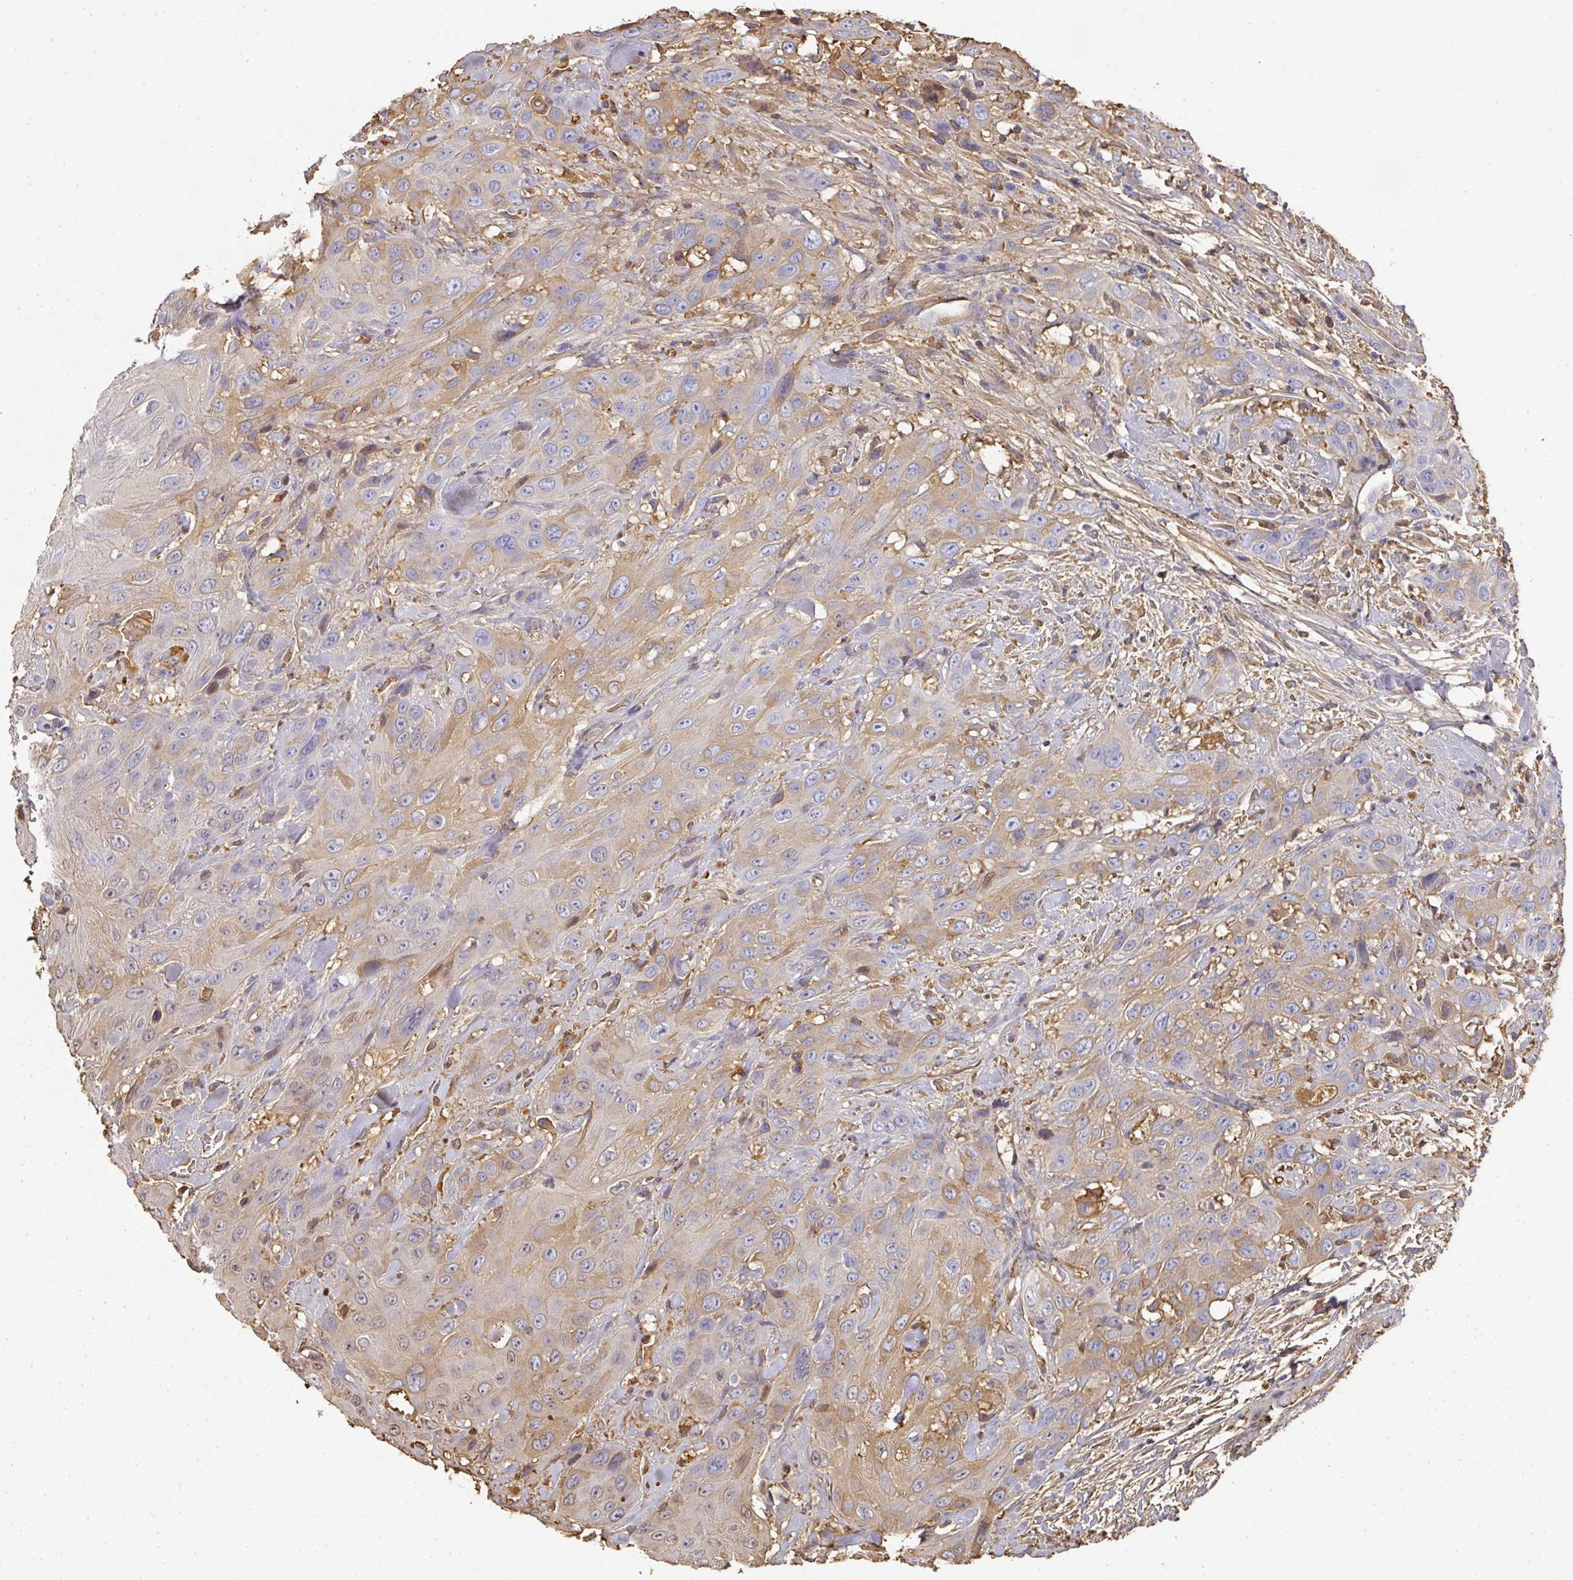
{"staining": {"intensity": "weak", "quantity": ">75%", "location": "cytoplasmic/membranous"}, "tissue": "head and neck cancer", "cell_type": "Tumor cells", "image_type": "cancer", "snomed": [{"axis": "morphology", "description": "Squamous cell carcinoma, NOS"}, {"axis": "topography", "description": "Head-Neck"}], "caption": "The immunohistochemical stain shows weak cytoplasmic/membranous expression in tumor cells of head and neck squamous cell carcinoma tissue.", "gene": "ALB", "patient": {"sex": "male", "age": 81}}